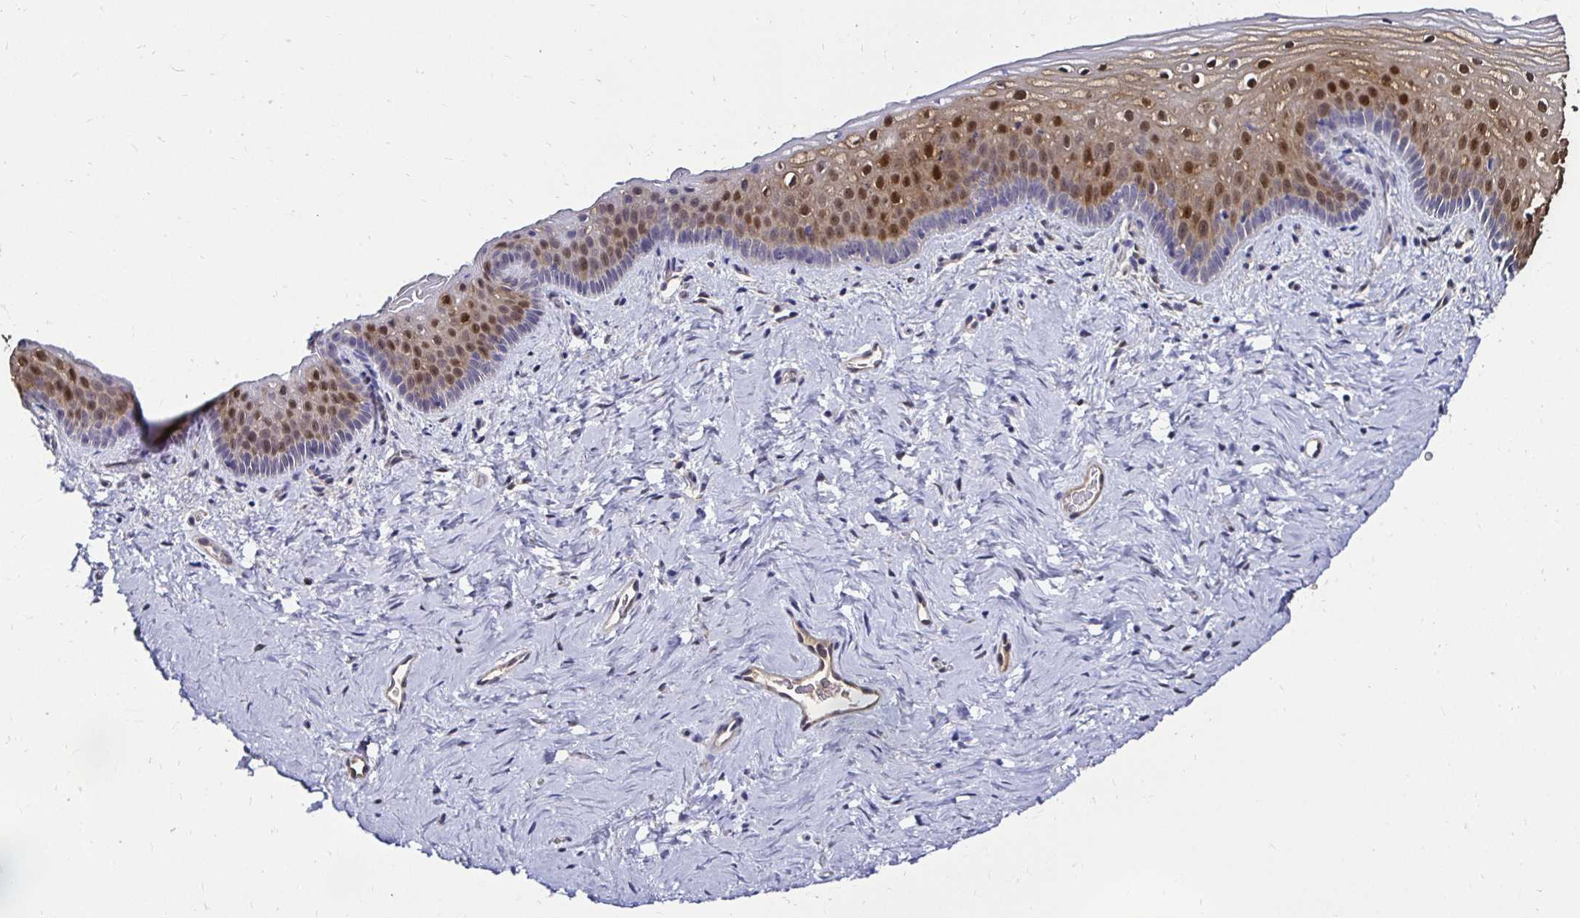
{"staining": {"intensity": "moderate", "quantity": "<25%", "location": "nuclear"}, "tissue": "vagina", "cell_type": "Squamous epithelial cells", "image_type": "normal", "snomed": [{"axis": "morphology", "description": "Normal tissue, NOS"}, {"axis": "topography", "description": "Vagina"}], "caption": "Protein expression by IHC demonstrates moderate nuclear expression in approximately <25% of squamous epithelial cells in normal vagina.", "gene": "TXN", "patient": {"sex": "female", "age": 45}}